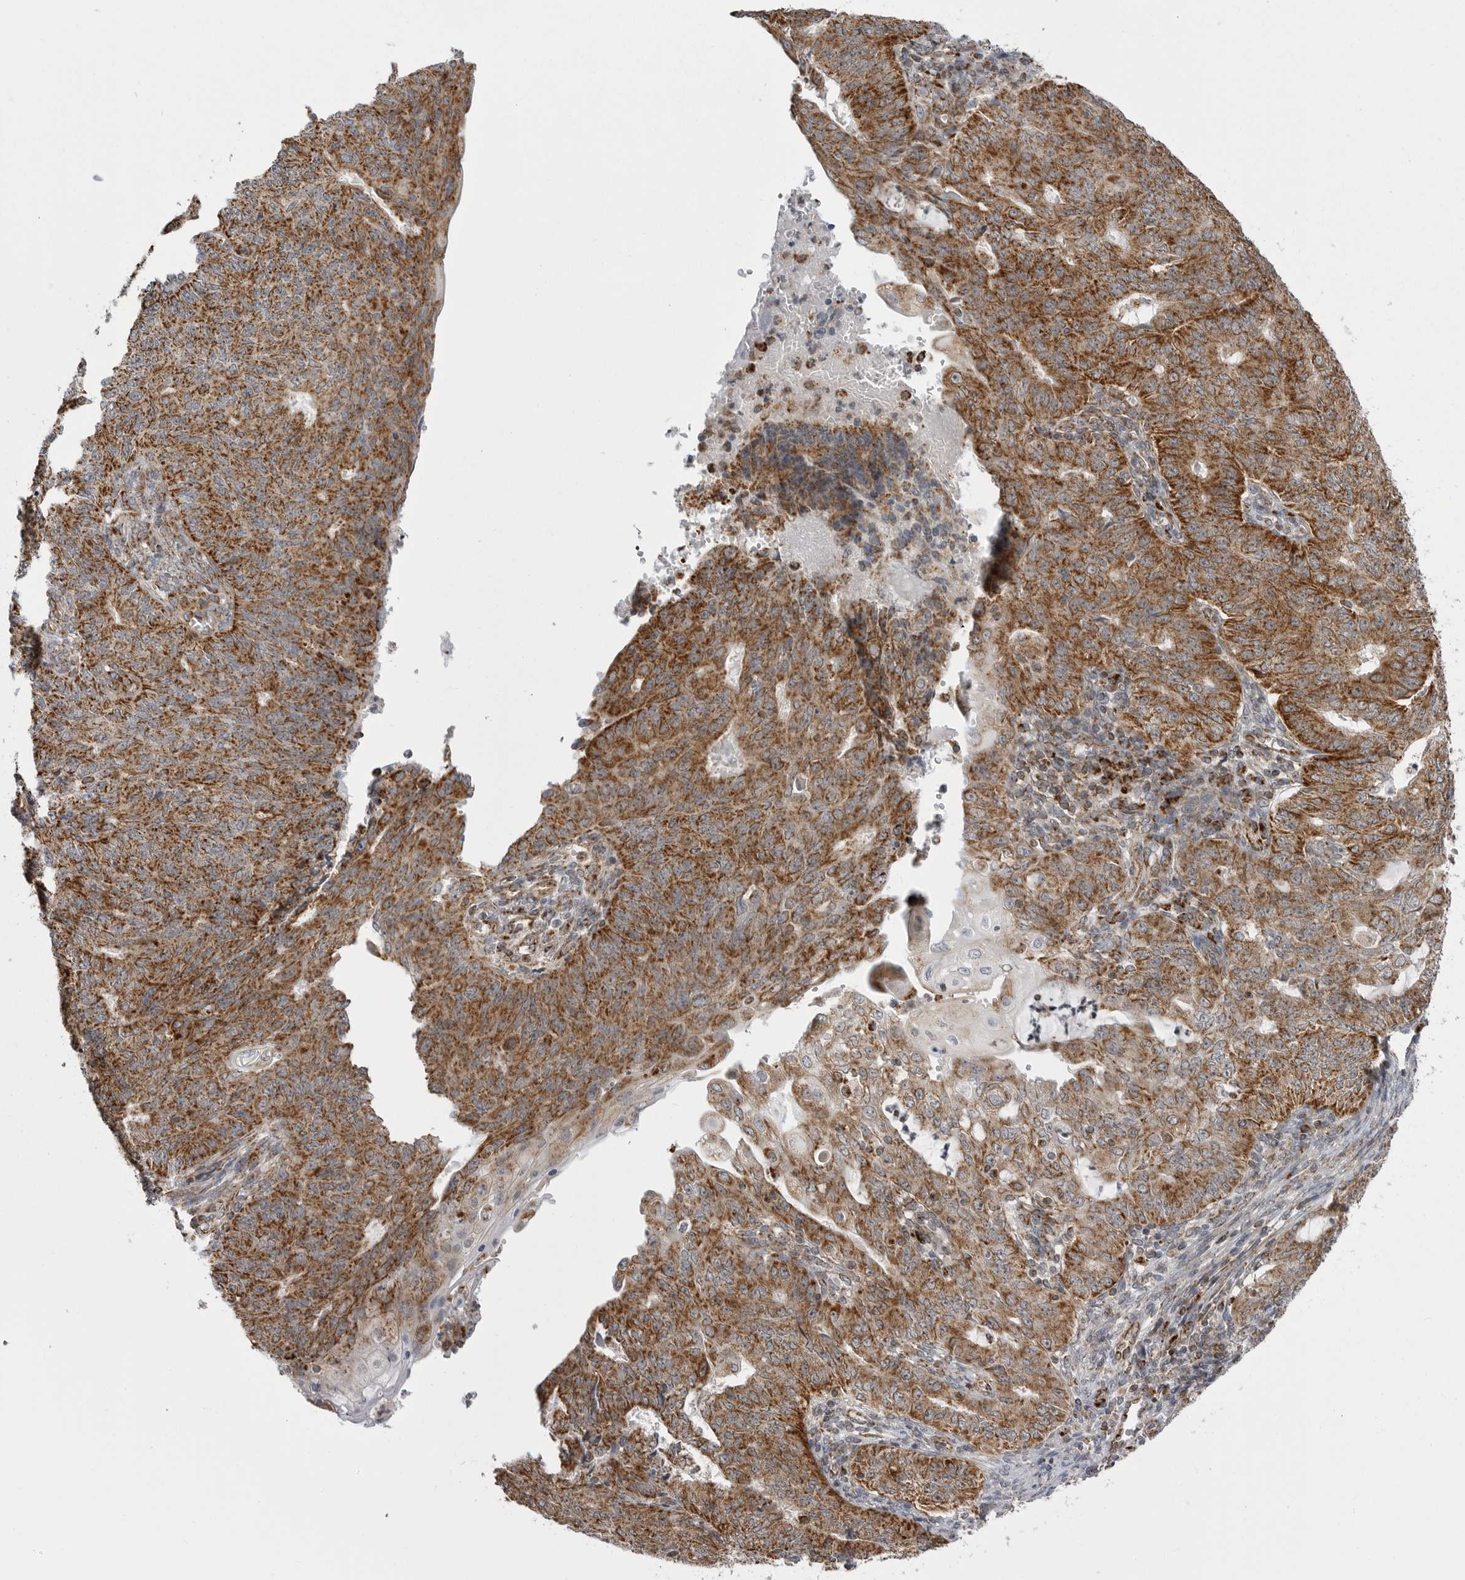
{"staining": {"intensity": "strong", "quantity": ">75%", "location": "cytoplasmic/membranous"}, "tissue": "endometrial cancer", "cell_type": "Tumor cells", "image_type": "cancer", "snomed": [{"axis": "morphology", "description": "Adenocarcinoma, NOS"}, {"axis": "topography", "description": "Endometrium"}], "caption": "Protein expression analysis of human adenocarcinoma (endometrial) reveals strong cytoplasmic/membranous staining in about >75% of tumor cells.", "gene": "FH", "patient": {"sex": "female", "age": 32}}